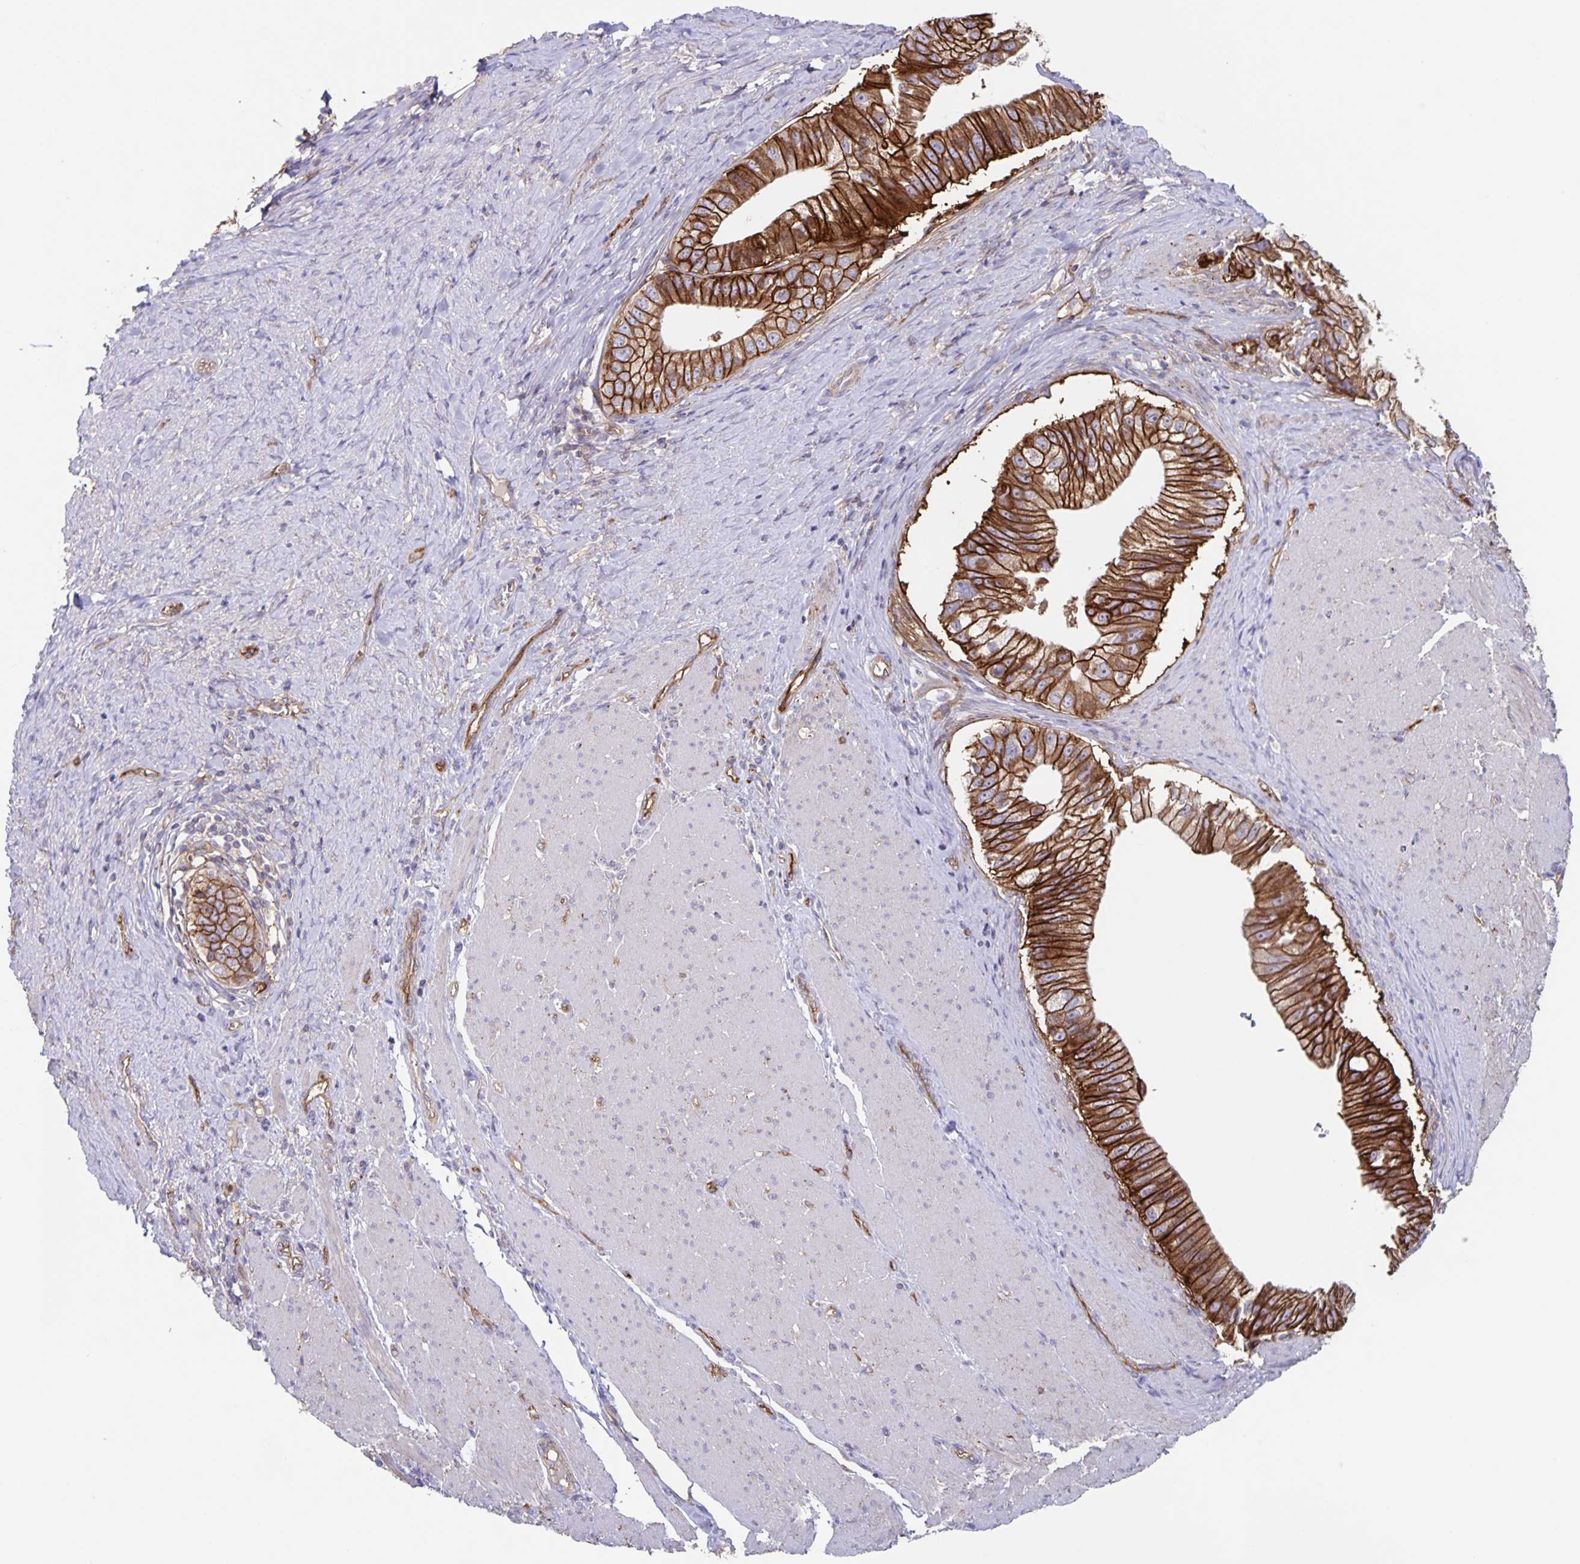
{"staining": {"intensity": "strong", "quantity": ">75%", "location": "cytoplasmic/membranous"}, "tissue": "pancreatic cancer", "cell_type": "Tumor cells", "image_type": "cancer", "snomed": [{"axis": "morphology", "description": "Adenocarcinoma, NOS"}, {"axis": "topography", "description": "Pancreas"}], "caption": "Protein staining of pancreatic cancer tissue demonstrates strong cytoplasmic/membranous expression in about >75% of tumor cells.", "gene": "ITGA2", "patient": {"sex": "male", "age": 70}}